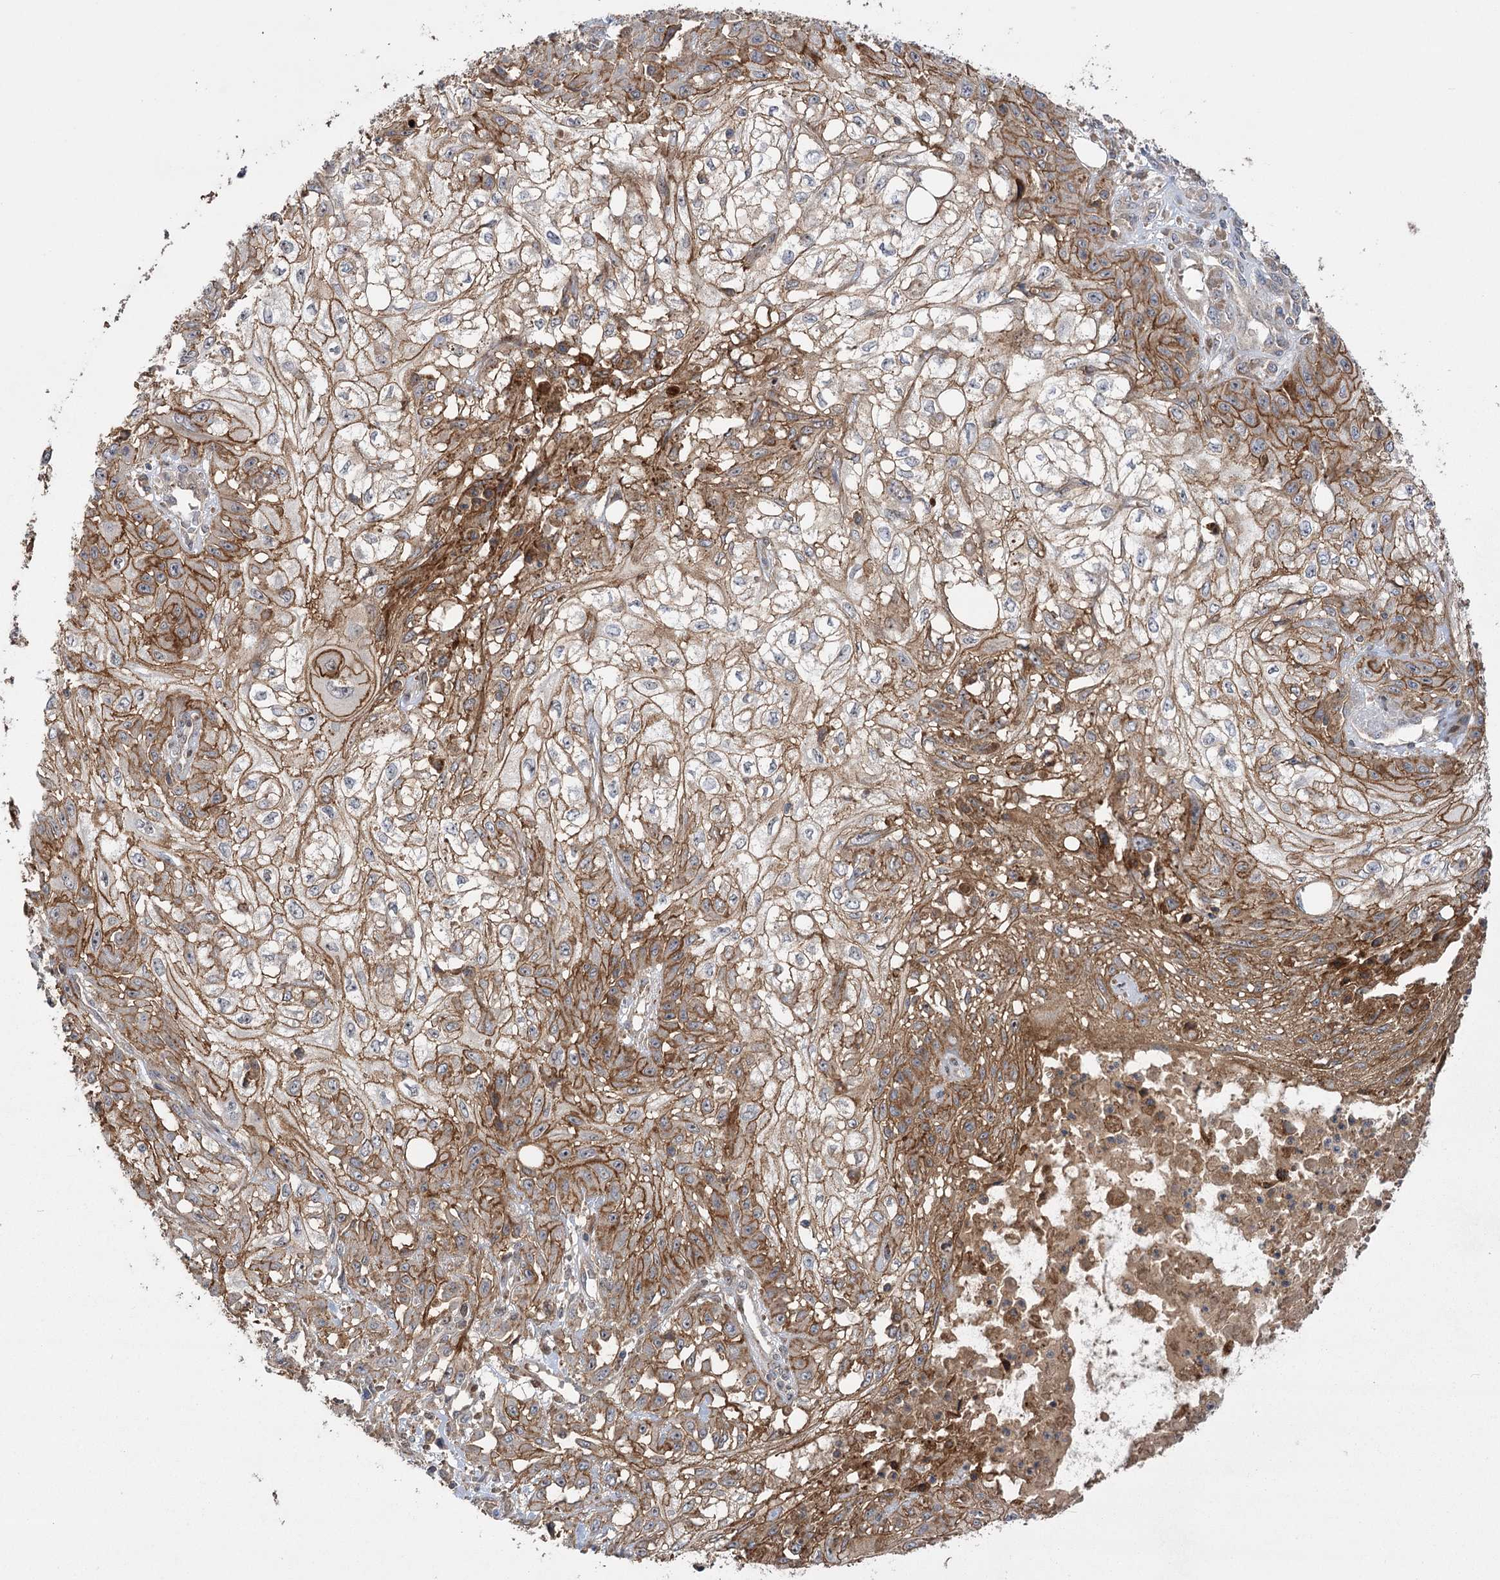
{"staining": {"intensity": "moderate", "quantity": "25%-75%", "location": "cytoplasmic/membranous"}, "tissue": "skin cancer", "cell_type": "Tumor cells", "image_type": "cancer", "snomed": [{"axis": "morphology", "description": "Squamous cell carcinoma, NOS"}, {"axis": "morphology", "description": "Squamous cell carcinoma, metastatic, NOS"}, {"axis": "topography", "description": "Skin"}, {"axis": "topography", "description": "Lymph node"}], "caption": "High-power microscopy captured an immunohistochemistry micrograph of skin cancer, revealing moderate cytoplasmic/membranous positivity in approximately 25%-75% of tumor cells. The staining was performed using DAB, with brown indicating positive protein expression. Nuclei are stained blue with hematoxylin.", "gene": "KCNN2", "patient": {"sex": "male", "age": 75}}